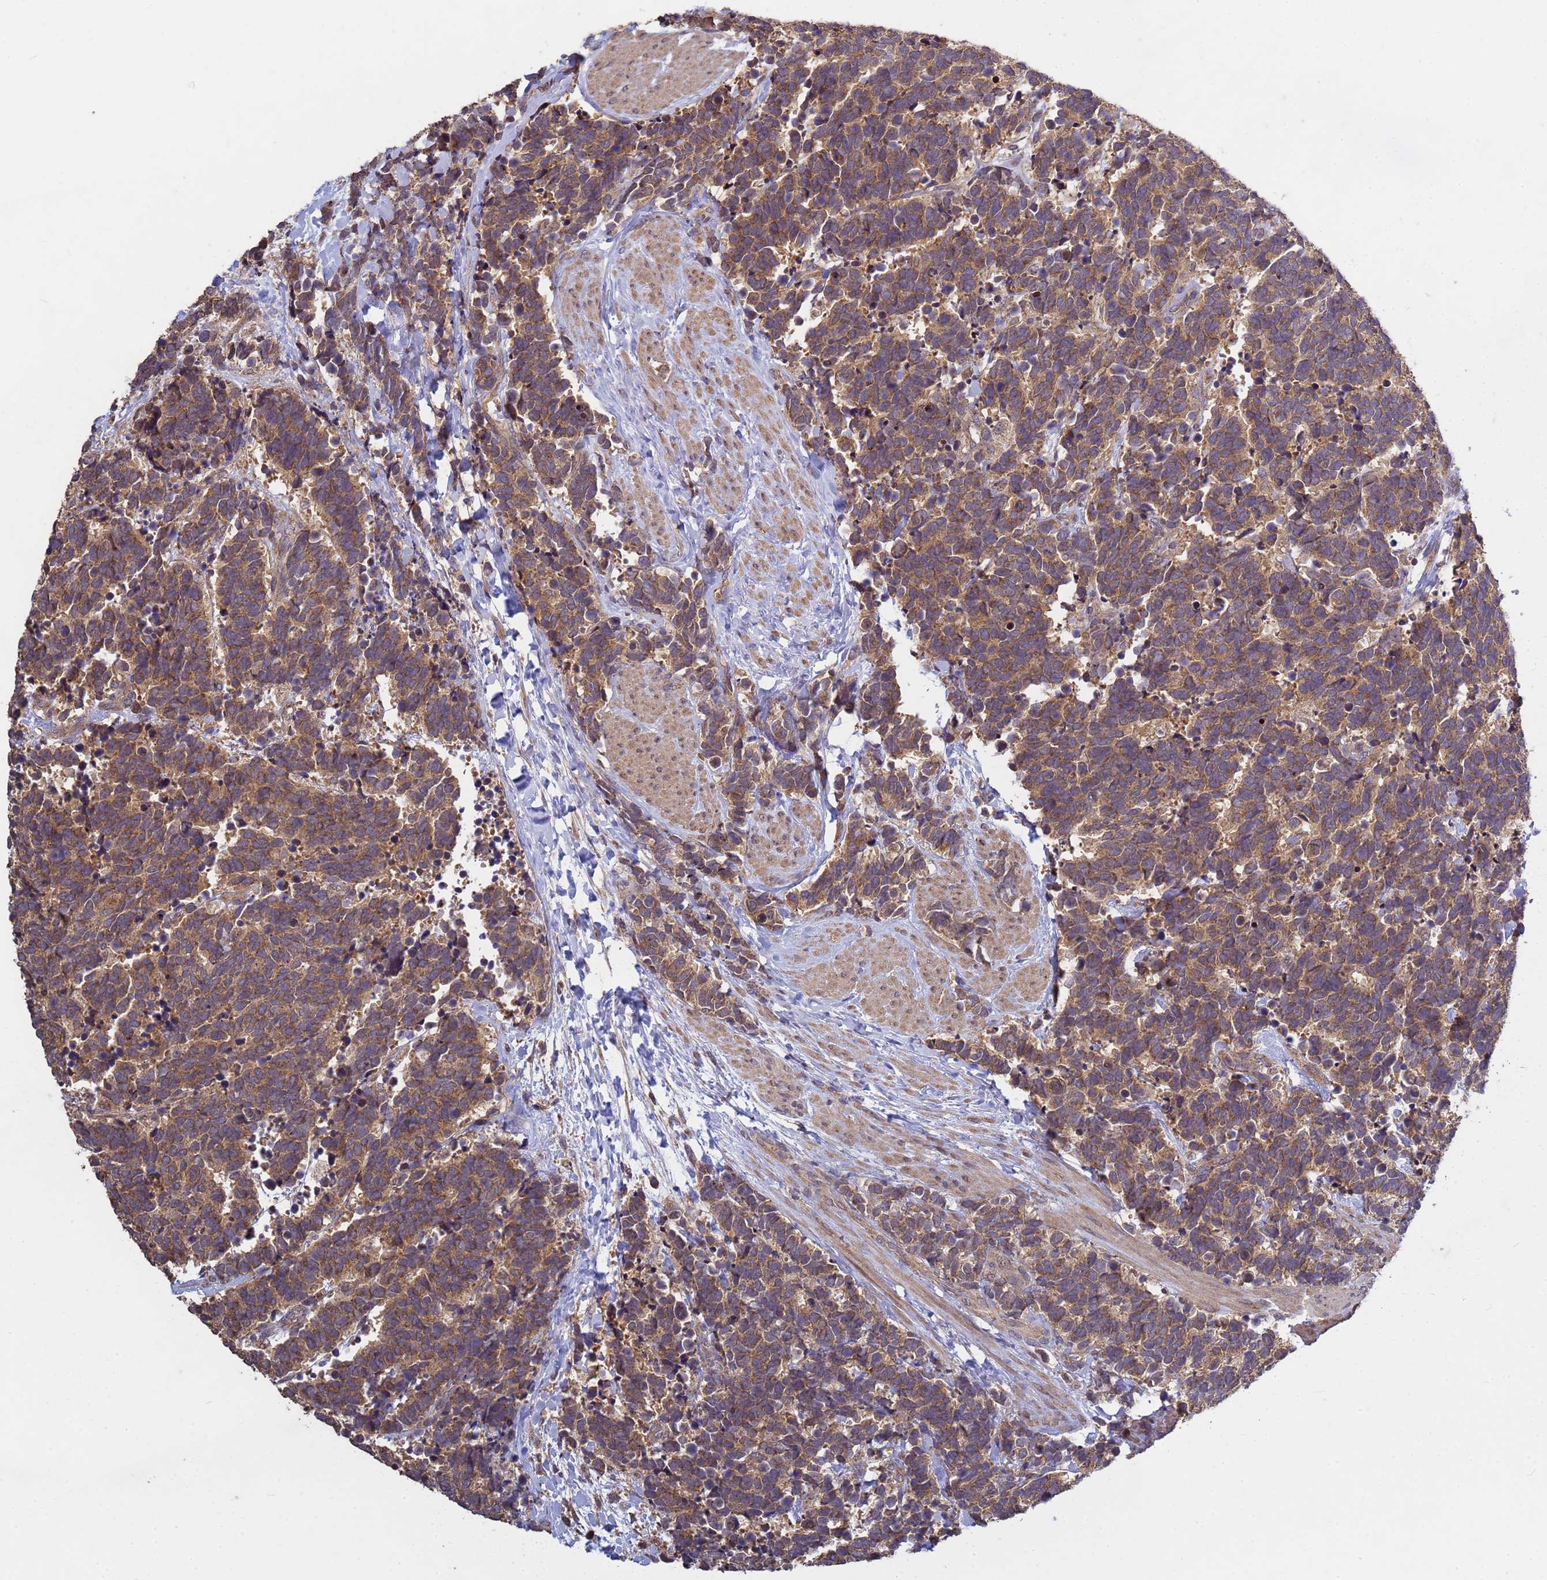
{"staining": {"intensity": "moderate", "quantity": ">75%", "location": "cytoplasmic/membranous"}, "tissue": "carcinoid", "cell_type": "Tumor cells", "image_type": "cancer", "snomed": [{"axis": "morphology", "description": "Carcinoma, NOS"}, {"axis": "morphology", "description": "Carcinoid, malignant, NOS"}, {"axis": "topography", "description": "Prostate"}], "caption": "Carcinoma stained with a protein marker shows moderate staining in tumor cells.", "gene": "P2RX7", "patient": {"sex": "male", "age": 57}}